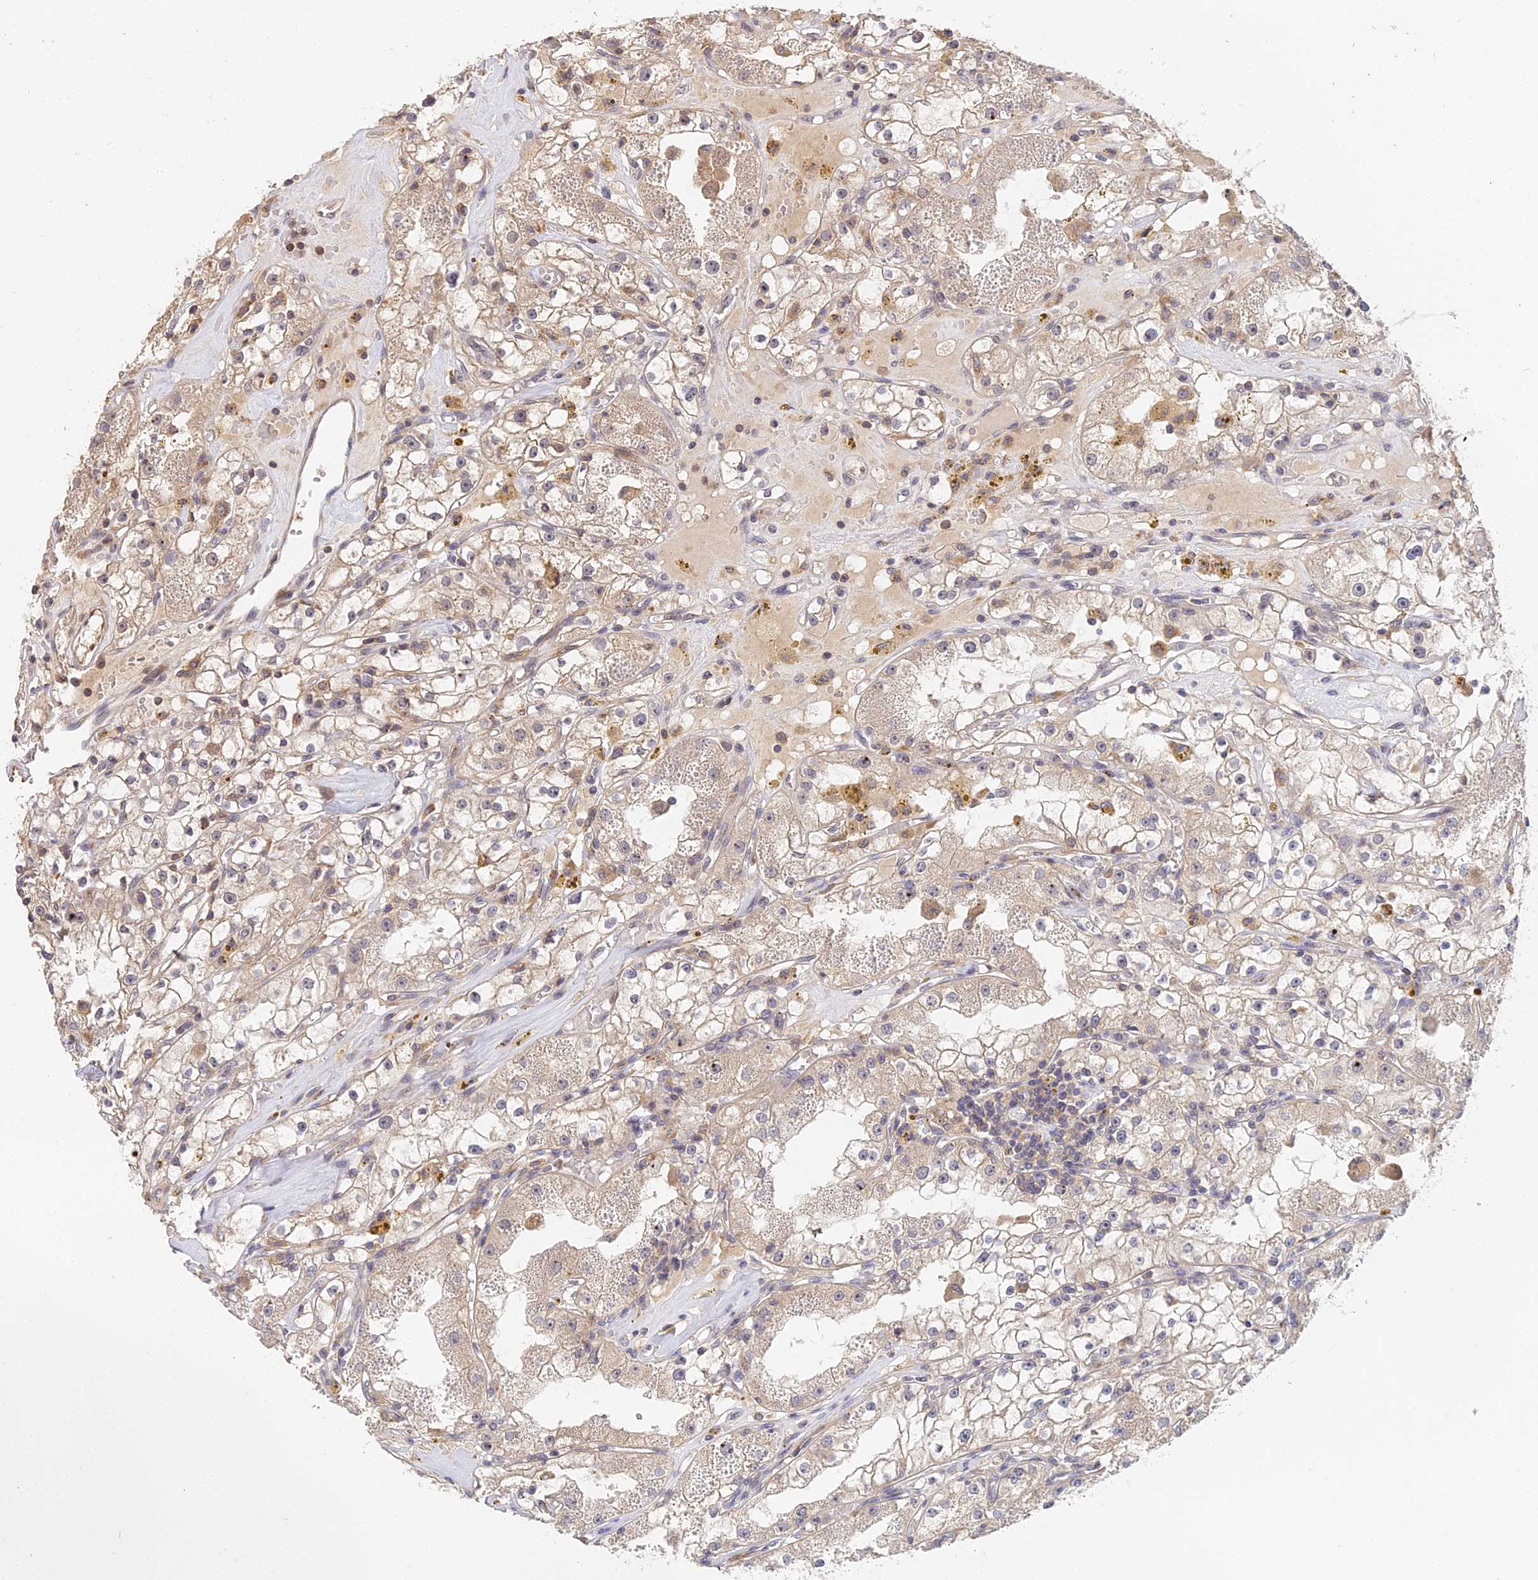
{"staining": {"intensity": "weak", "quantity": "25%-75%", "location": "cytoplasmic/membranous"}, "tissue": "renal cancer", "cell_type": "Tumor cells", "image_type": "cancer", "snomed": [{"axis": "morphology", "description": "Adenocarcinoma, NOS"}, {"axis": "topography", "description": "Kidney"}], "caption": "The image reveals a brown stain indicating the presence of a protein in the cytoplasmic/membranous of tumor cells in renal cancer (adenocarcinoma).", "gene": "TPRX1", "patient": {"sex": "male", "age": 56}}